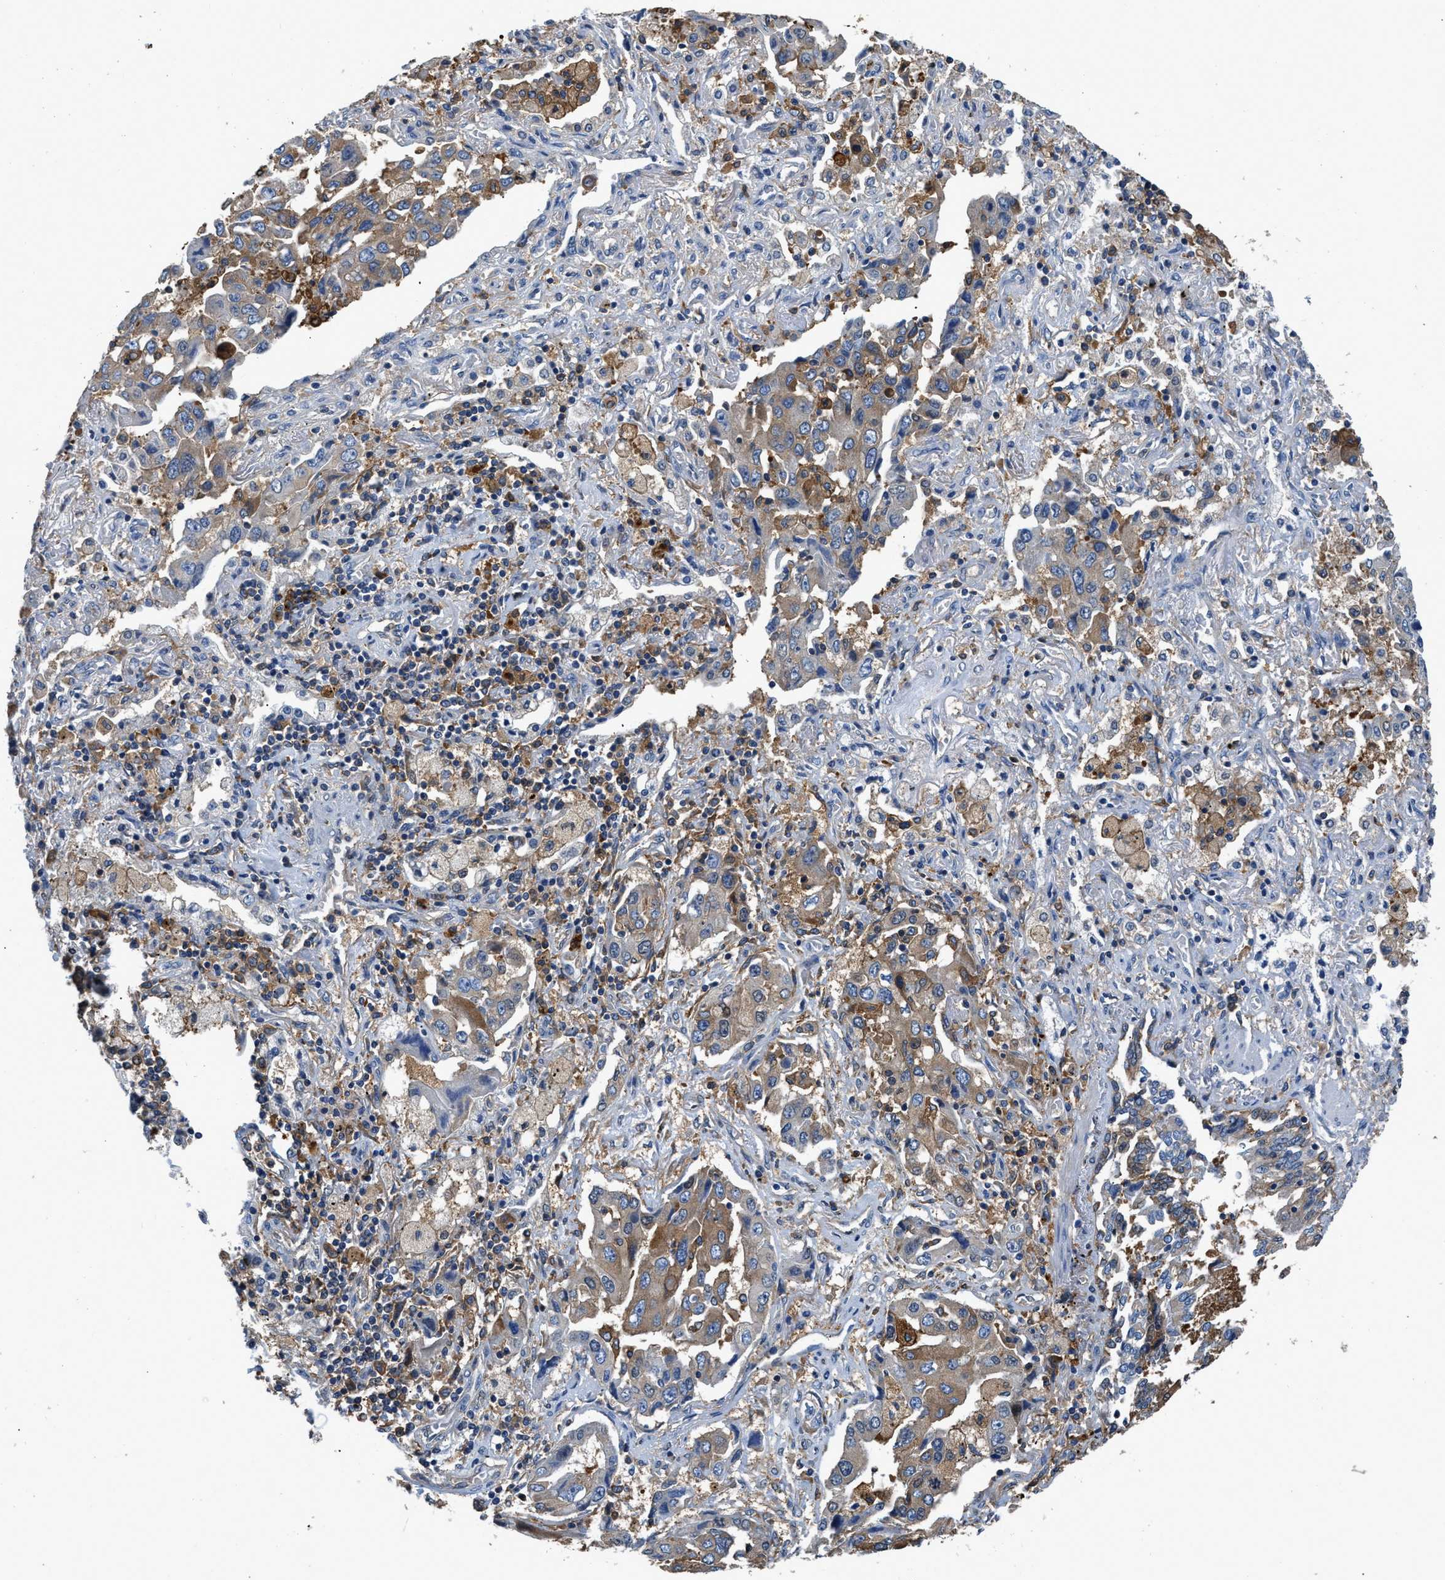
{"staining": {"intensity": "moderate", "quantity": "25%-75%", "location": "cytoplasmic/membranous"}, "tissue": "lung cancer", "cell_type": "Tumor cells", "image_type": "cancer", "snomed": [{"axis": "morphology", "description": "Adenocarcinoma, NOS"}, {"axis": "topography", "description": "Lung"}], "caption": "A histopathology image showing moderate cytoplasmic/membranous positivity in approximately 25%-75% of tumor cells in lung cancer, as visualized by brown immunohistochemical staining.", "gene": "PKM", "patient": {"sex": "female", "age": 65}}